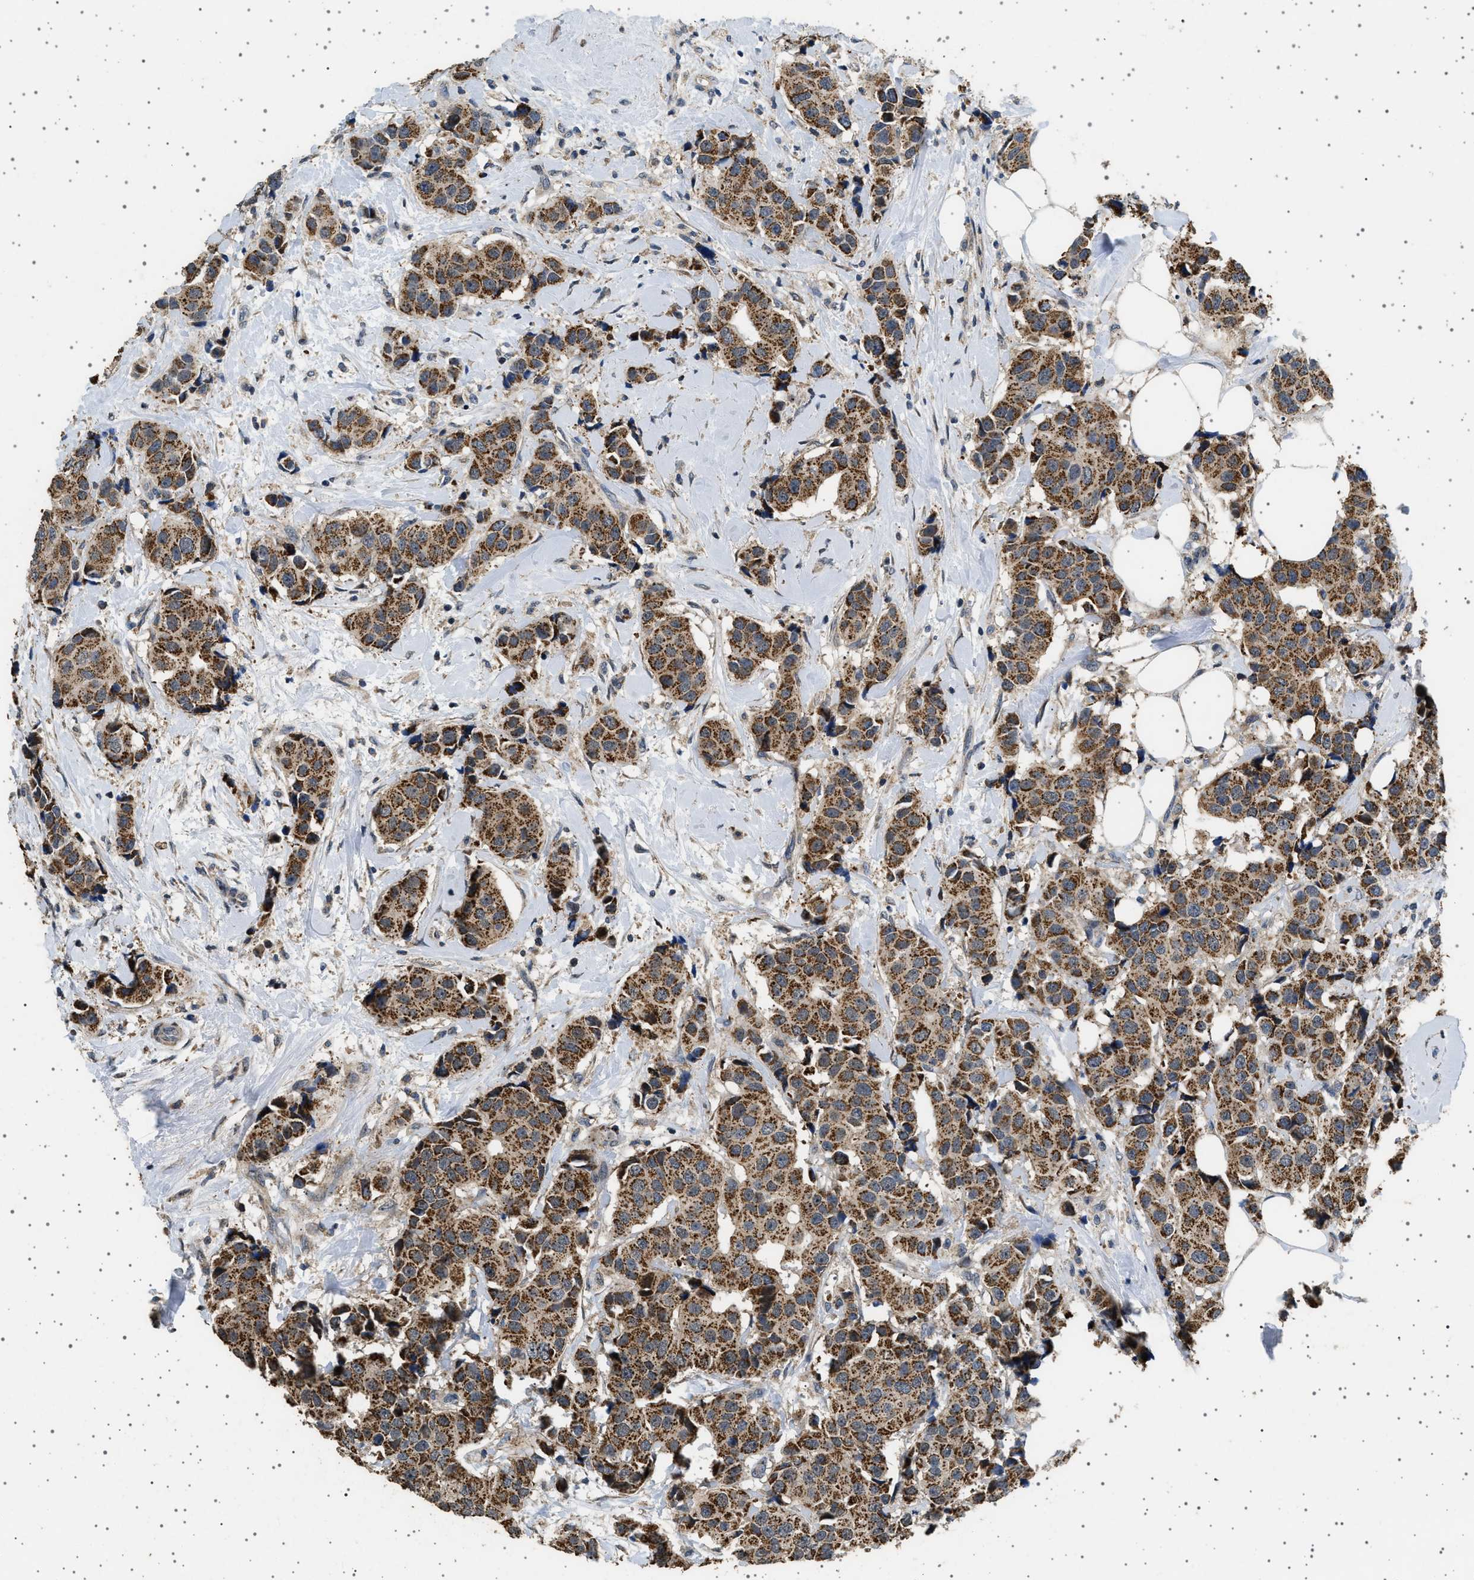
{"staining": {"intensity": "strong", "quantity": ">75%", "location": "cytoplasmic/membranous"}, "tissue": "breast cancer", "cell_type": "Tumor cells", "image_type": "cancer", "snomed": [{"axis": "morphology", "description": "Normal tissue, NOS"}, {"axis": "morphology", "description": "Duct carcinoma"}, {"axis": "topography", "description": "Breast"}], "caption": "An IHC image of tumor tissue is shown. Protein staining in brown labels strong cytoplasmic/membranous positivity in intraductal carcinoma (breast) within tumor cells.", "gene": "KCNA4", "patient": {"sex": "female", "age": 39}}